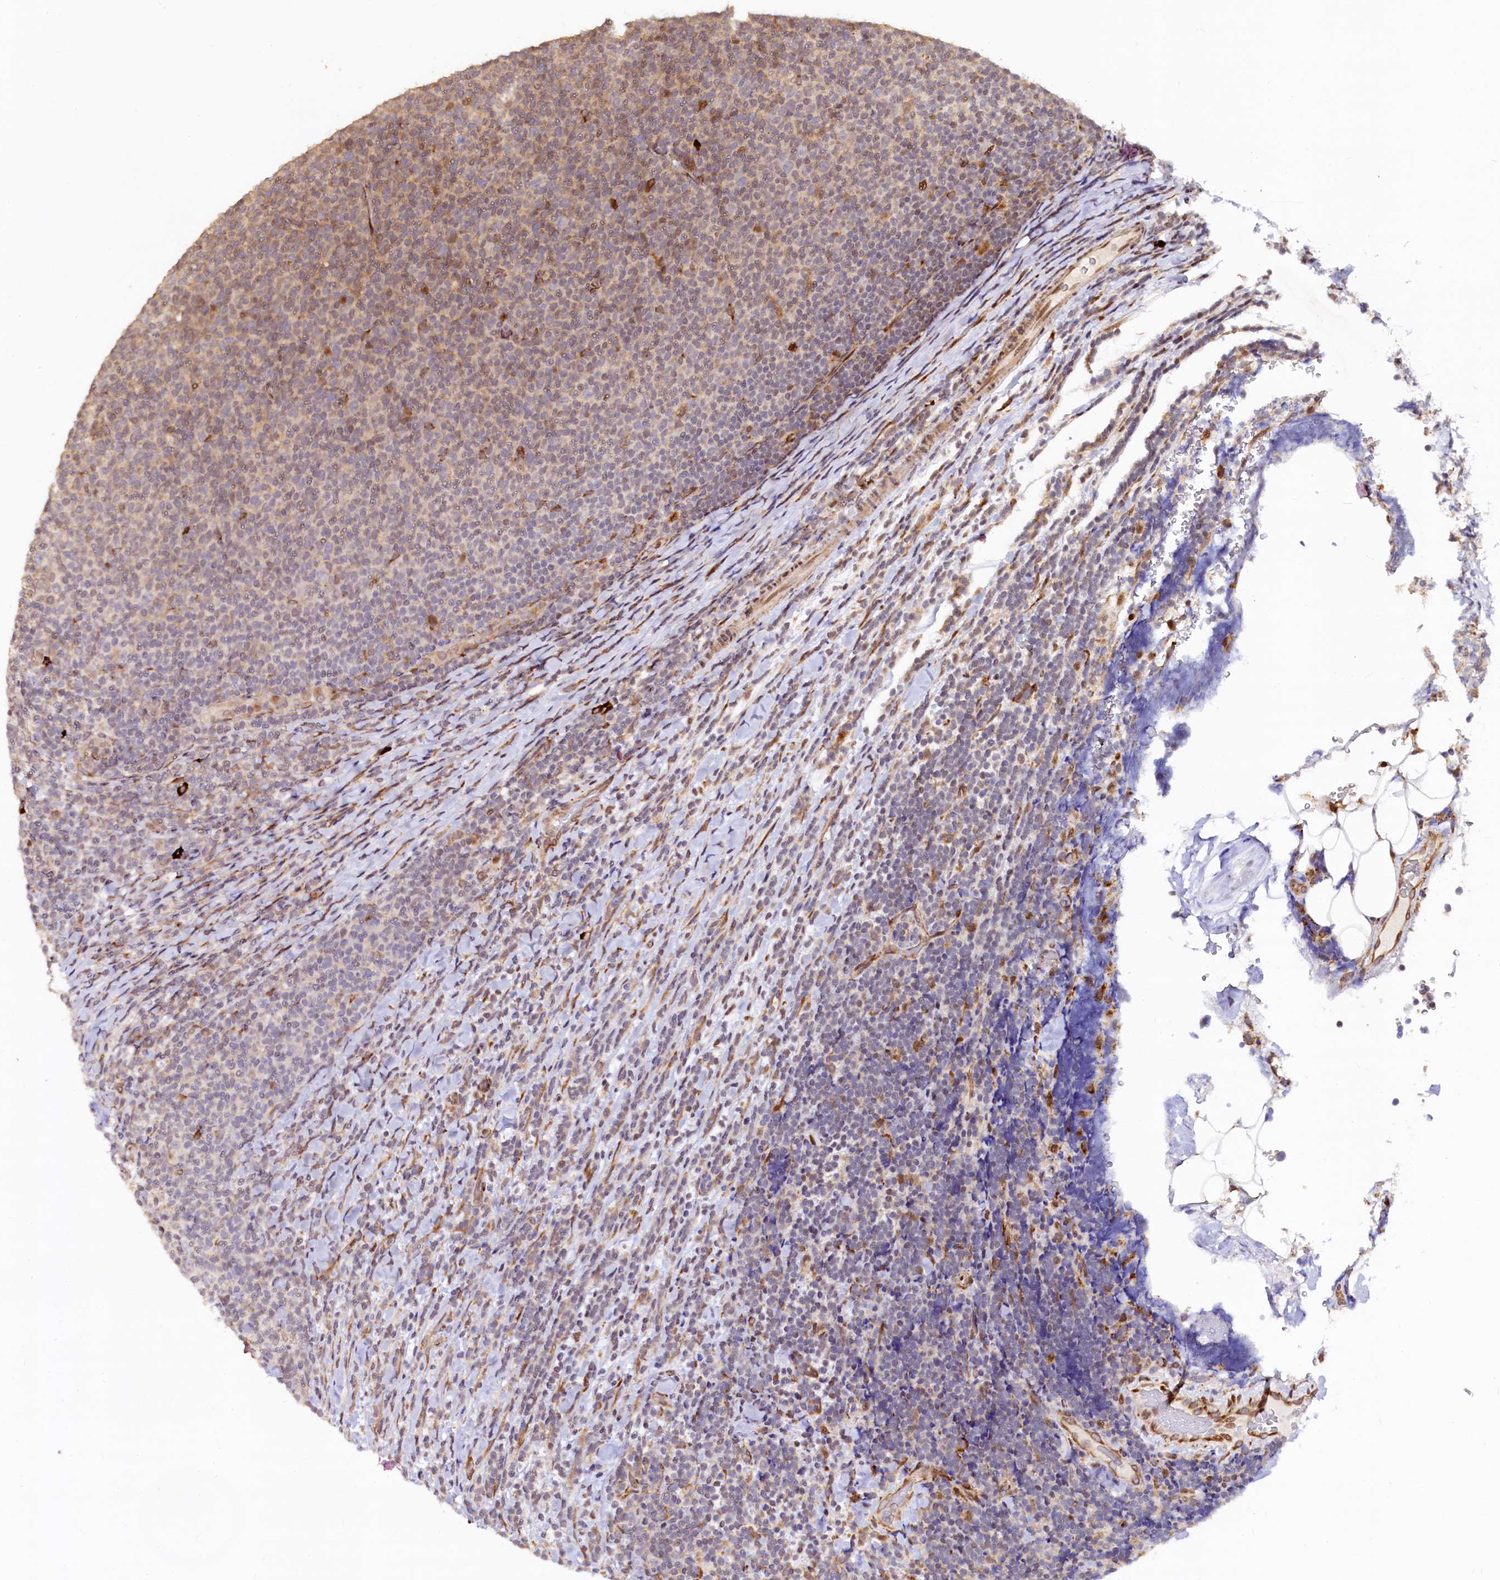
{"staining": {"intensity": "moderate", "quantity": "<25%", "location": "cytoplasmic/membranous"}, "tissue": "lymphoma", "cell_type": "Tumor cells", "image_type": "cancer", "snomed": [{"axis": "morphology", "description": "Malignant lymphoma, non-Hodgkin's type, Low grade"}, {"axis": "topography", "description": "Lymph node"}], "caption": "Brown immunohistochemical staining in lymphoma displays moderate cytoplasmic/membranous staining in about <25% of tumor cells.", "gene": "C5orf15", "patient": {"sex": "male", "age": 66}}